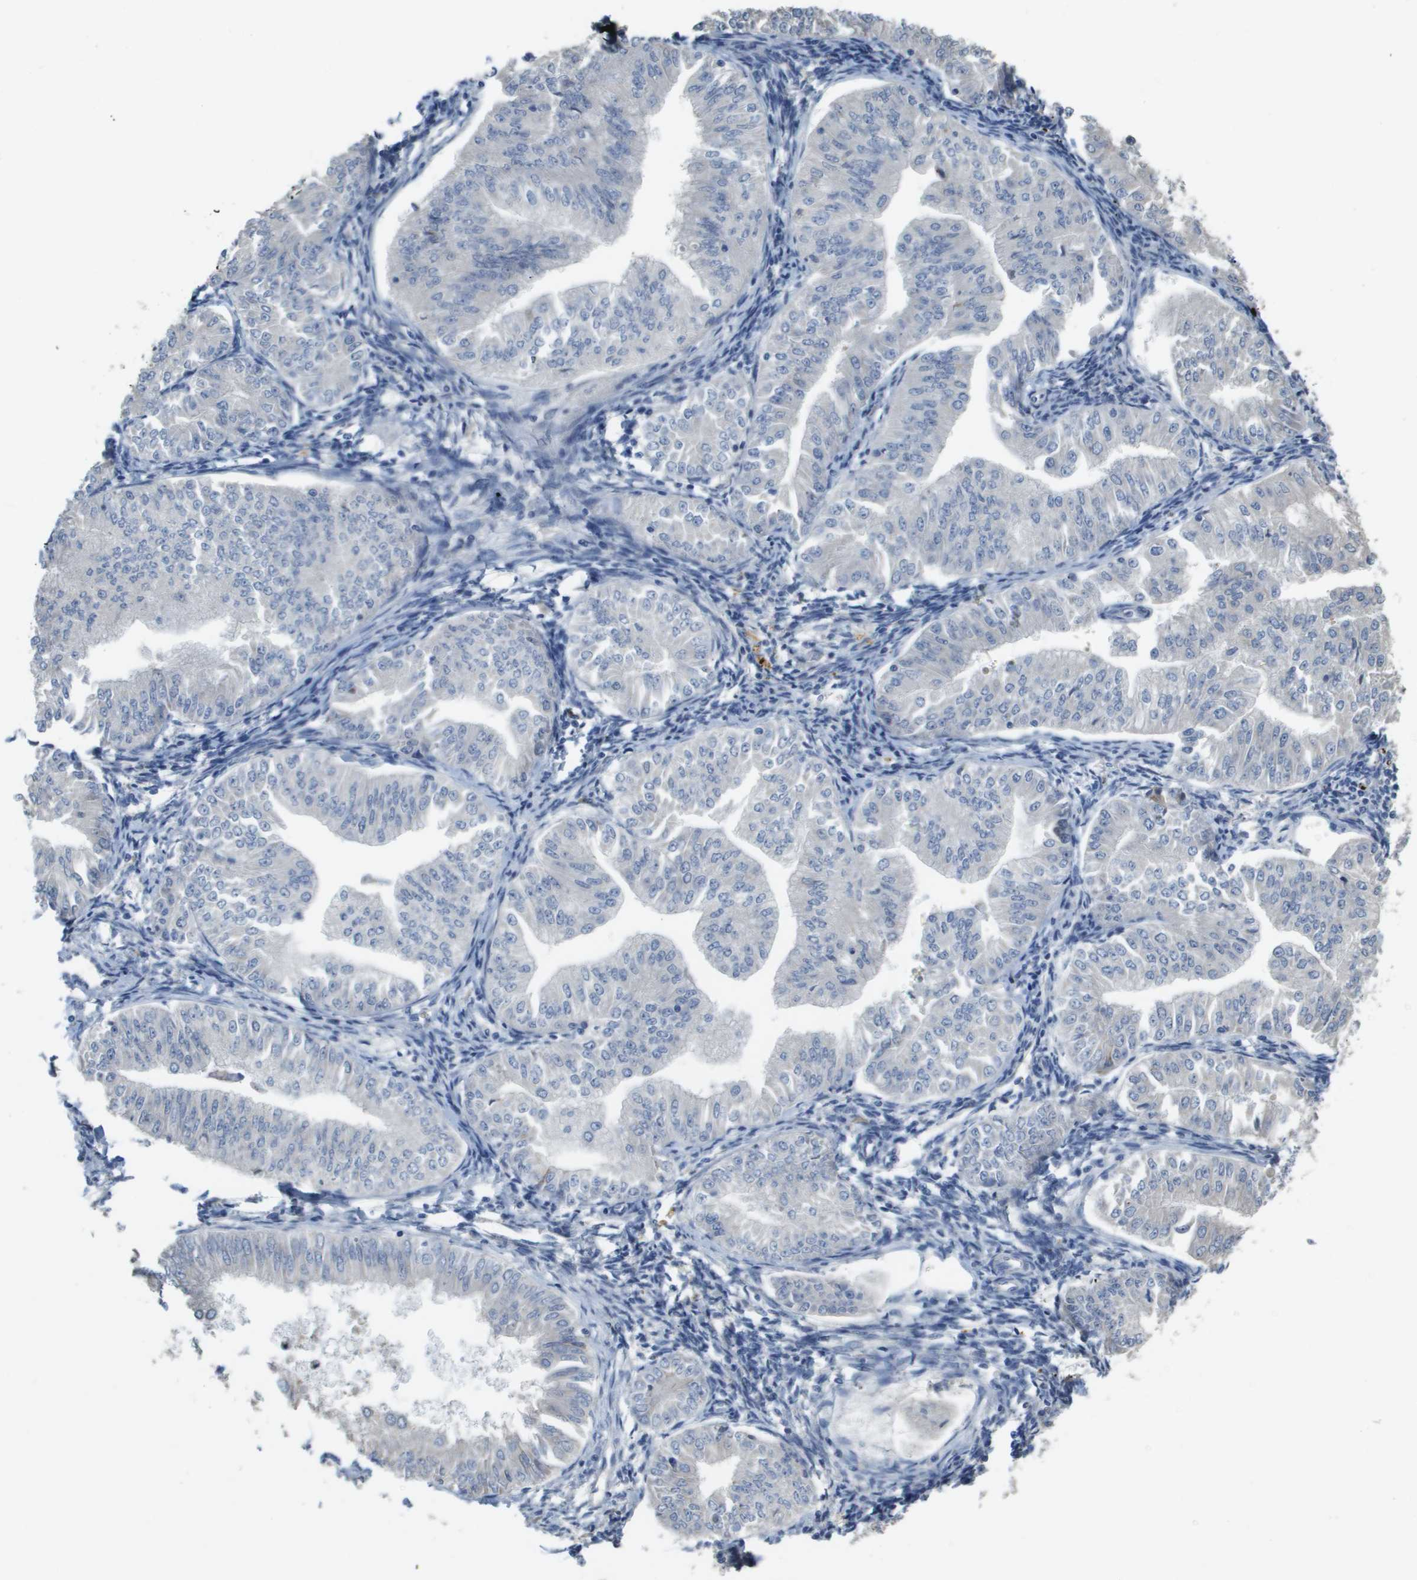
{"staining": {"intensity": "negative", "quantity": "none", "location": "none"}, "tissue": "endometrial cancer", "cell_type": "Tumor cells", "image_type": "cancer", "snomed": [{"axis": "morphology", "description": "Normal tissue, NOS"}, {"axis": "morphology", "description": "Adenocarcinoma, NOS"}, {"axis": "topography", "description": "Endometrium"}], "caption": "DAB immunohistochemical staining of adenocarcinoma (endometrial) reveals no significant expression in tumor cells. (DAB IHC visualized using brightfield microscopy, high magnification).", "gene": "CASP10", "patient": {"sex": "female", "age": 53}}